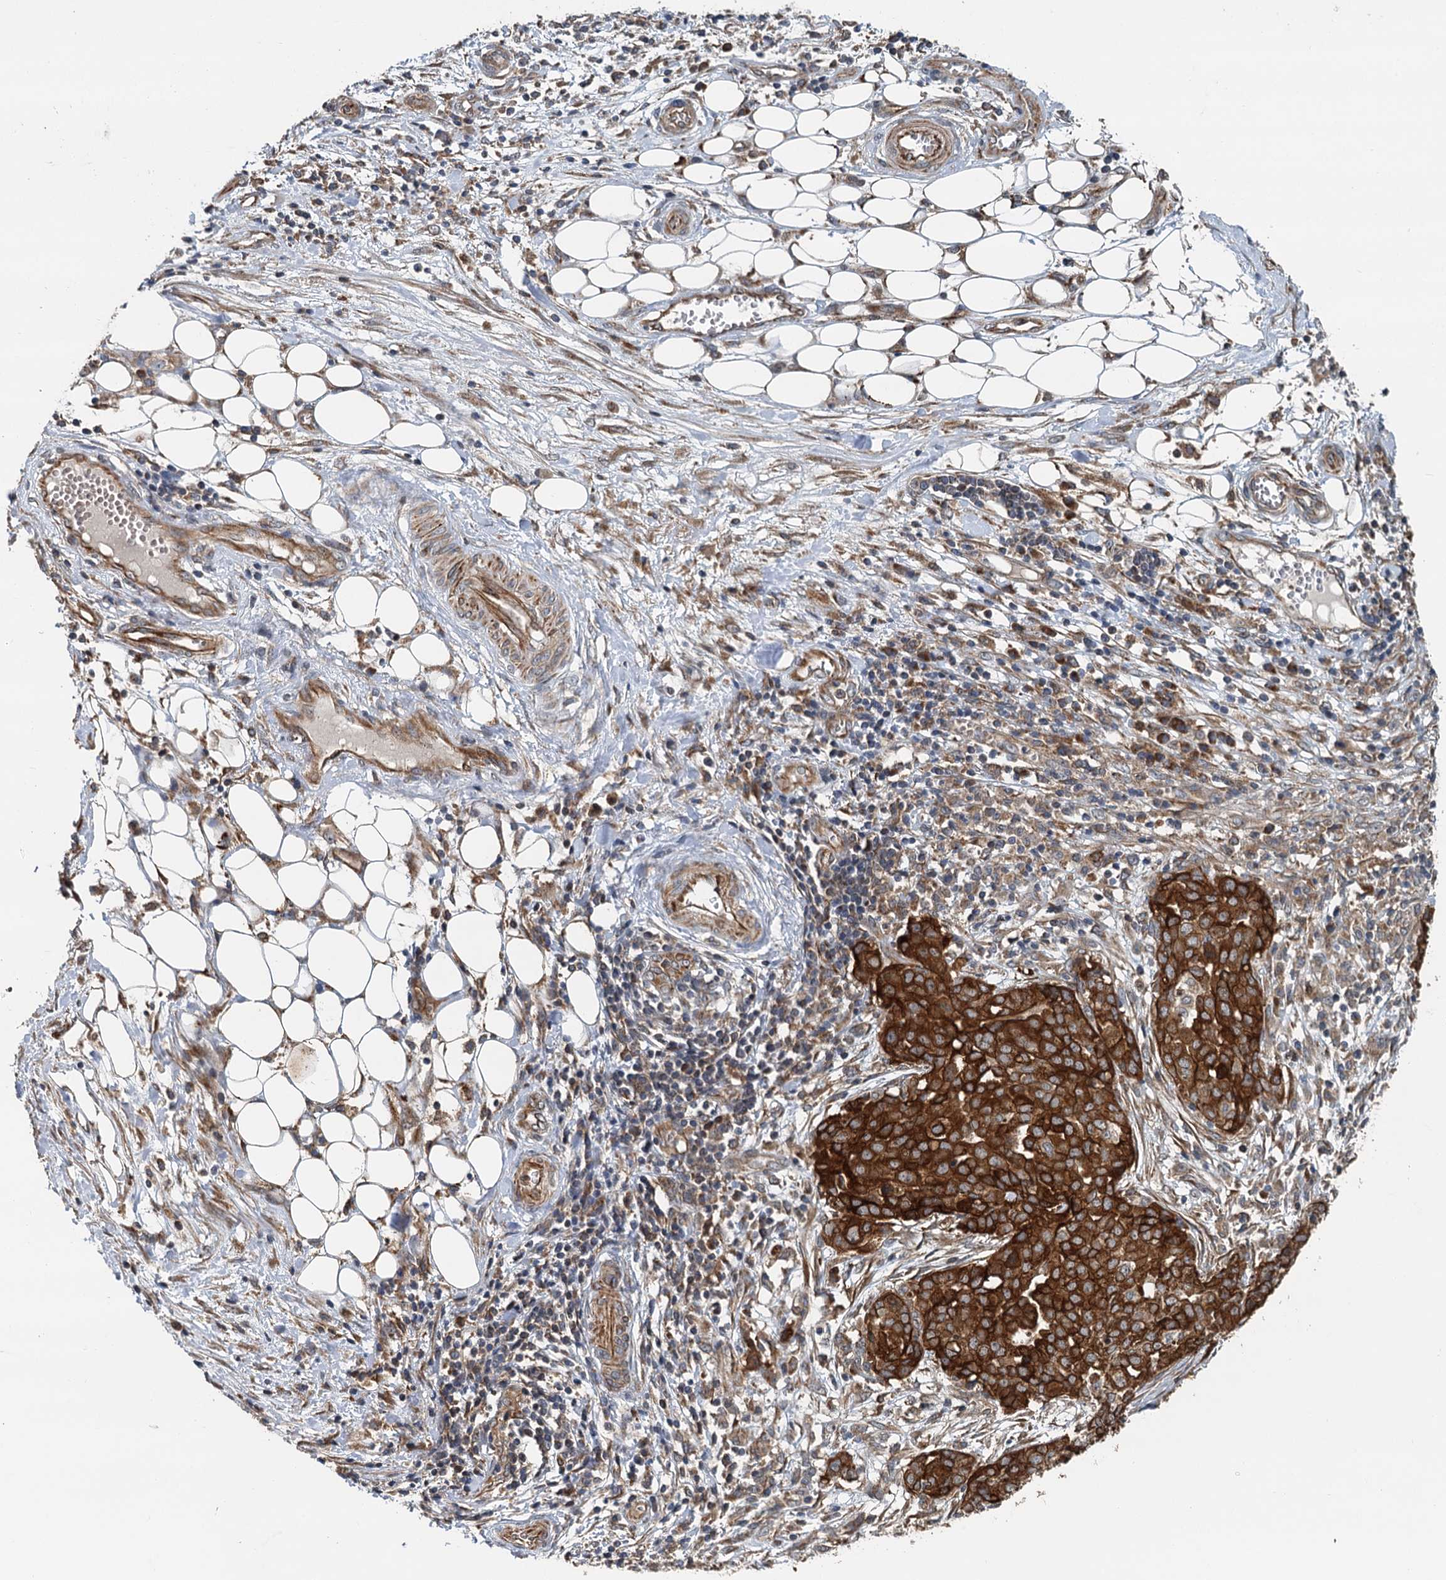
{"staining": {"intensity": "strong", "quantity": ">75%", "location": "cytoplasmic/membranous"}, "tissue": "ovarian cancer", "cell_type": "Tumor cells", "image_type": "cancer", "snomed": [{"axis": "morphology", "description": "Cystadenocarcinoma, serous, NOS"}, {"axis": "topography", "description": "Soft tissue"}, {"axis": "topography", "description": "Ovary"}], "caption": "Ovarian cancer (serous cystadenocarcinoma) stained with a brown dye demonstrates strong cytoplasmic/membranous positive staining in approximately >75% of tumor cells.", "gene": "LRRK2", "patient": {"sex": "female", "age": 57}}